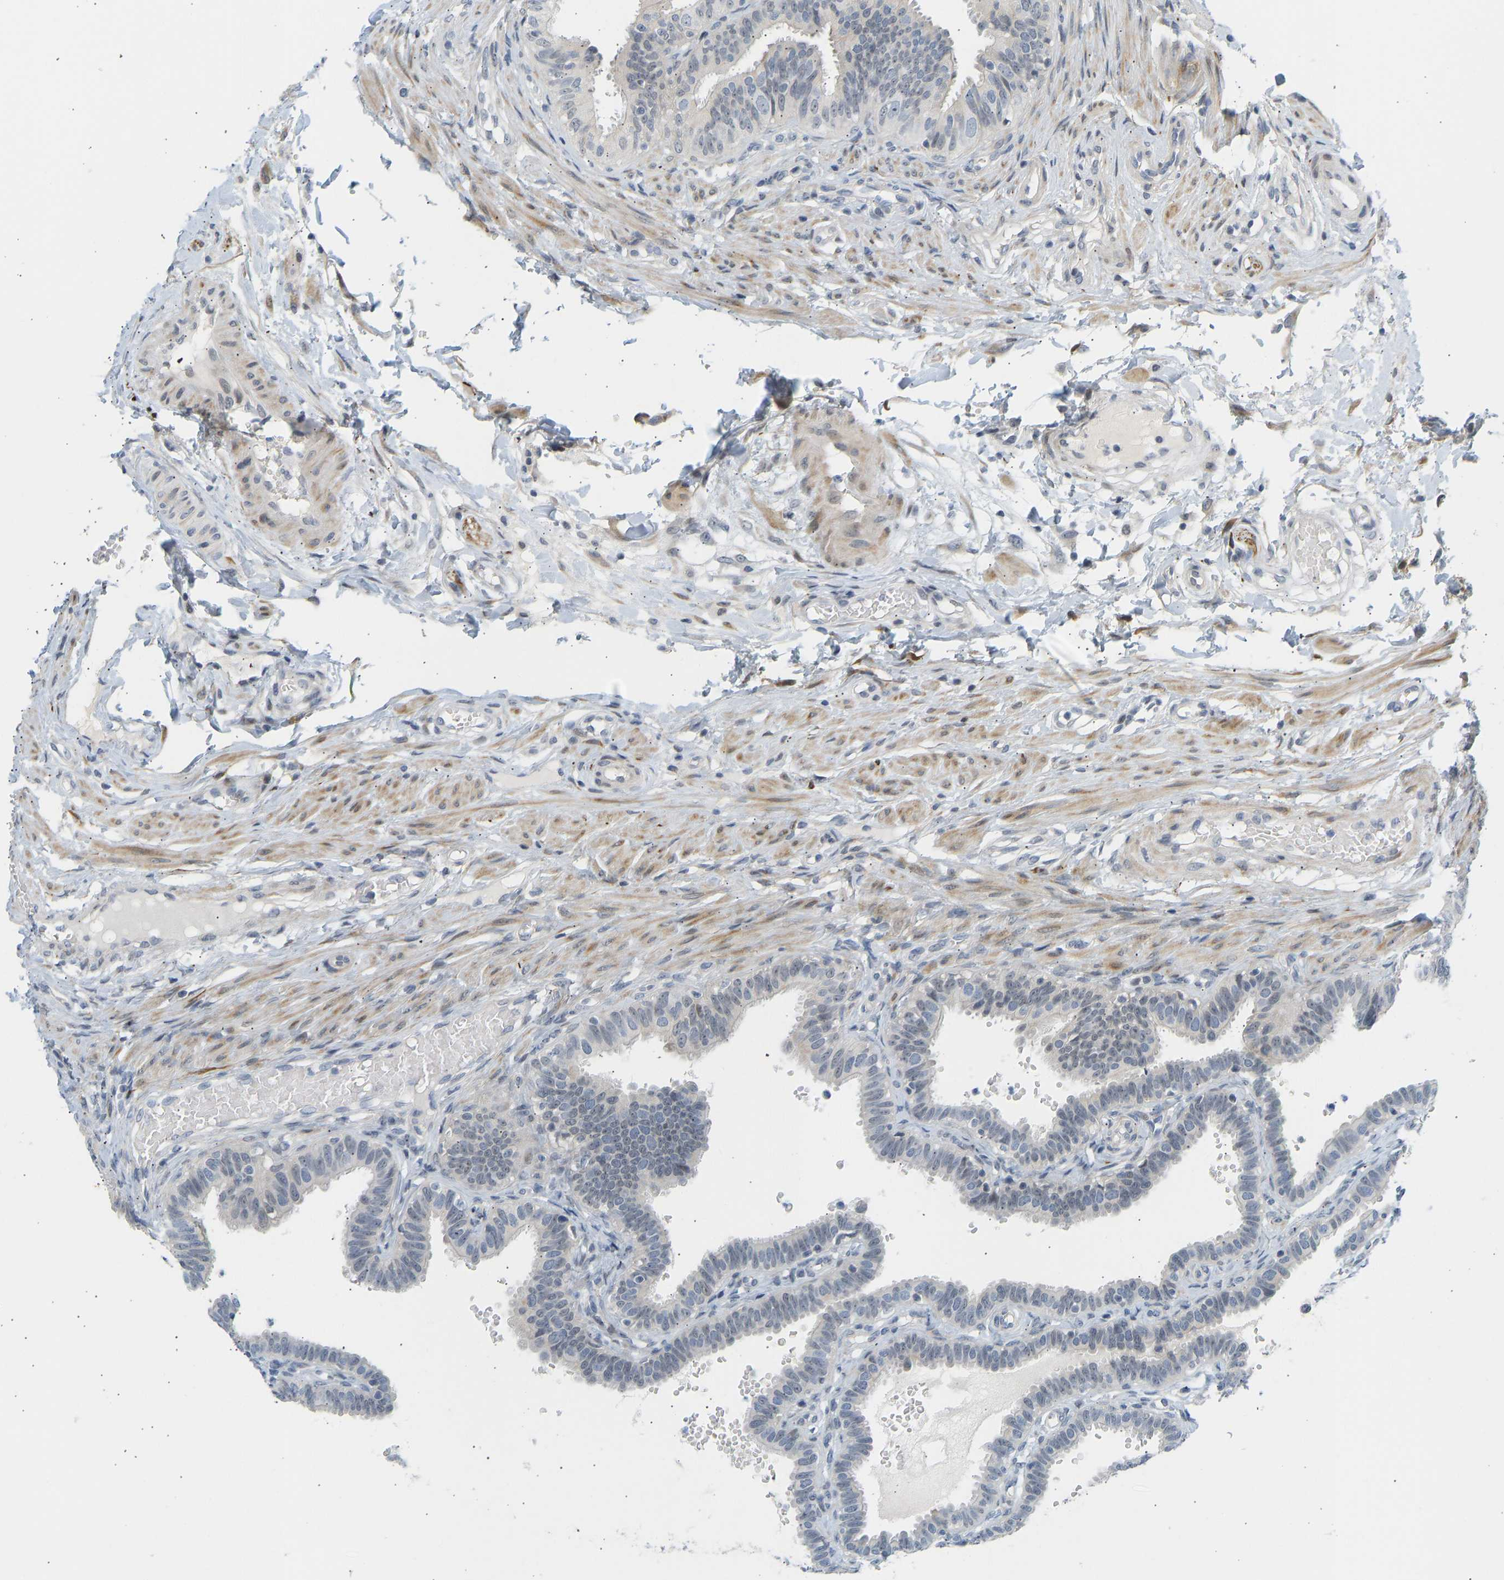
{"staining": {"intensity": "negative", "quantity": "none", "location": "none"}, "tissue": "fallopian tube", "cell_type": "Glandular cells", "image_type": "normal", "snomed": [{"axis": "morphology", "description": "Normal tissue, NOS"}, {"axis": "topography", "description": "Fallopian tube"}, {"axis": "topography", "description": "Placenta"}], "caption": "Immunohistochemistry (IHC) histopathology image of unremarkable human fallopian tube stained for a protein (brown), which demonstrates no expression in glandular cells. Nuclei are stained in blue.", "gene": "BAG1", "patient": {"sex": "female", "age": 34}}